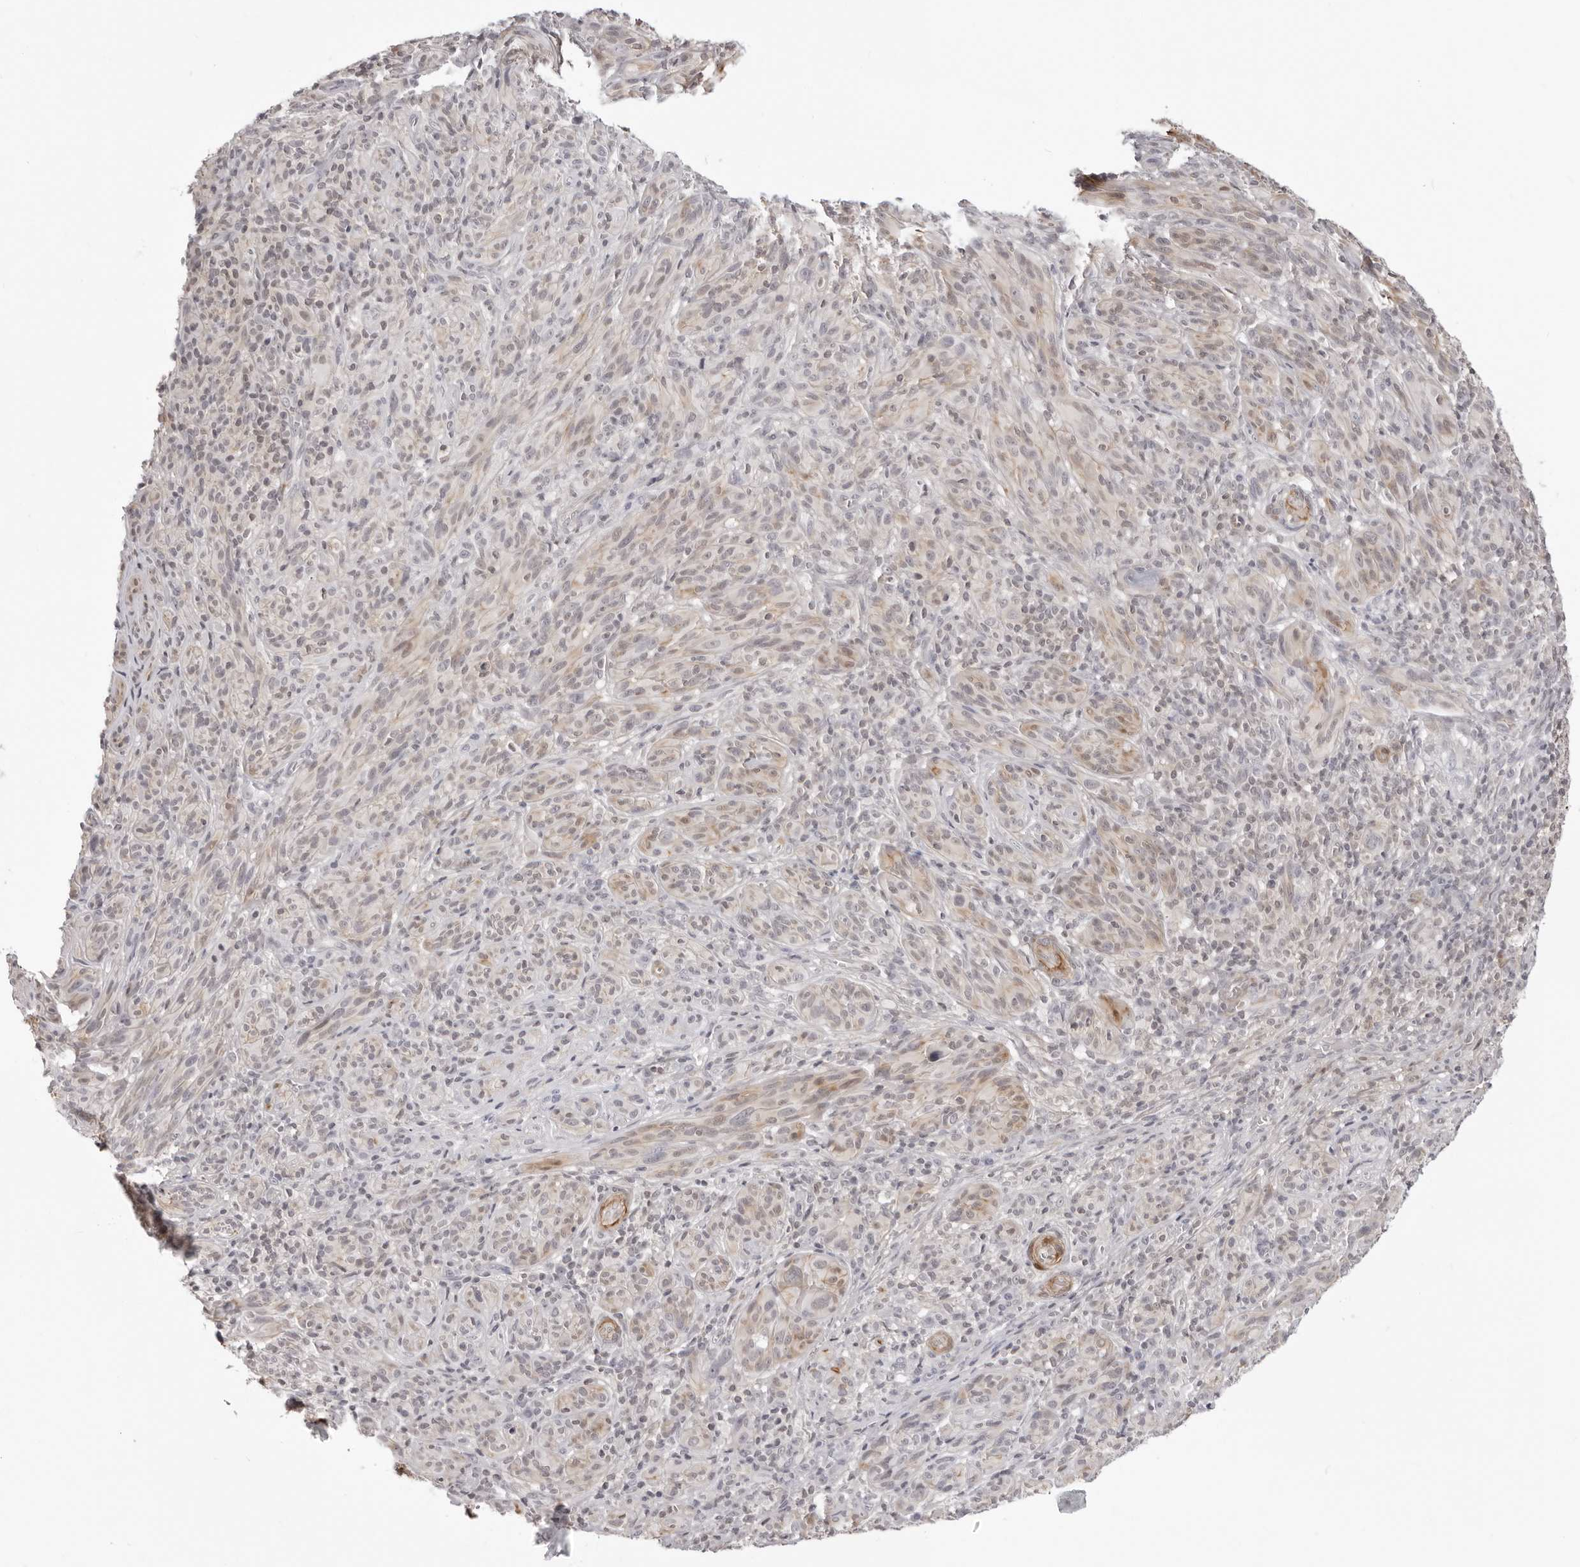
{"staining": {"intensity": "moderate", "quantity": "<25%", "location": "cytoplasmic/membranous"}, "tissue": "melanoma", "cell_type": "Tumor cells", "image_type": "cancer", "snomed": [{"axis": "morphology", "description": "Malignant melanoma, NOS"}, {"axis": "topography", "description": "Skin of head"}], "caption": "Melanoma stained with immunohistochemistry reveals moderate cytoplasmic/membranous staining in about <25% of tumor cells.", "gene": "UNK", "patient": {"sex": "male", "age": 96}}